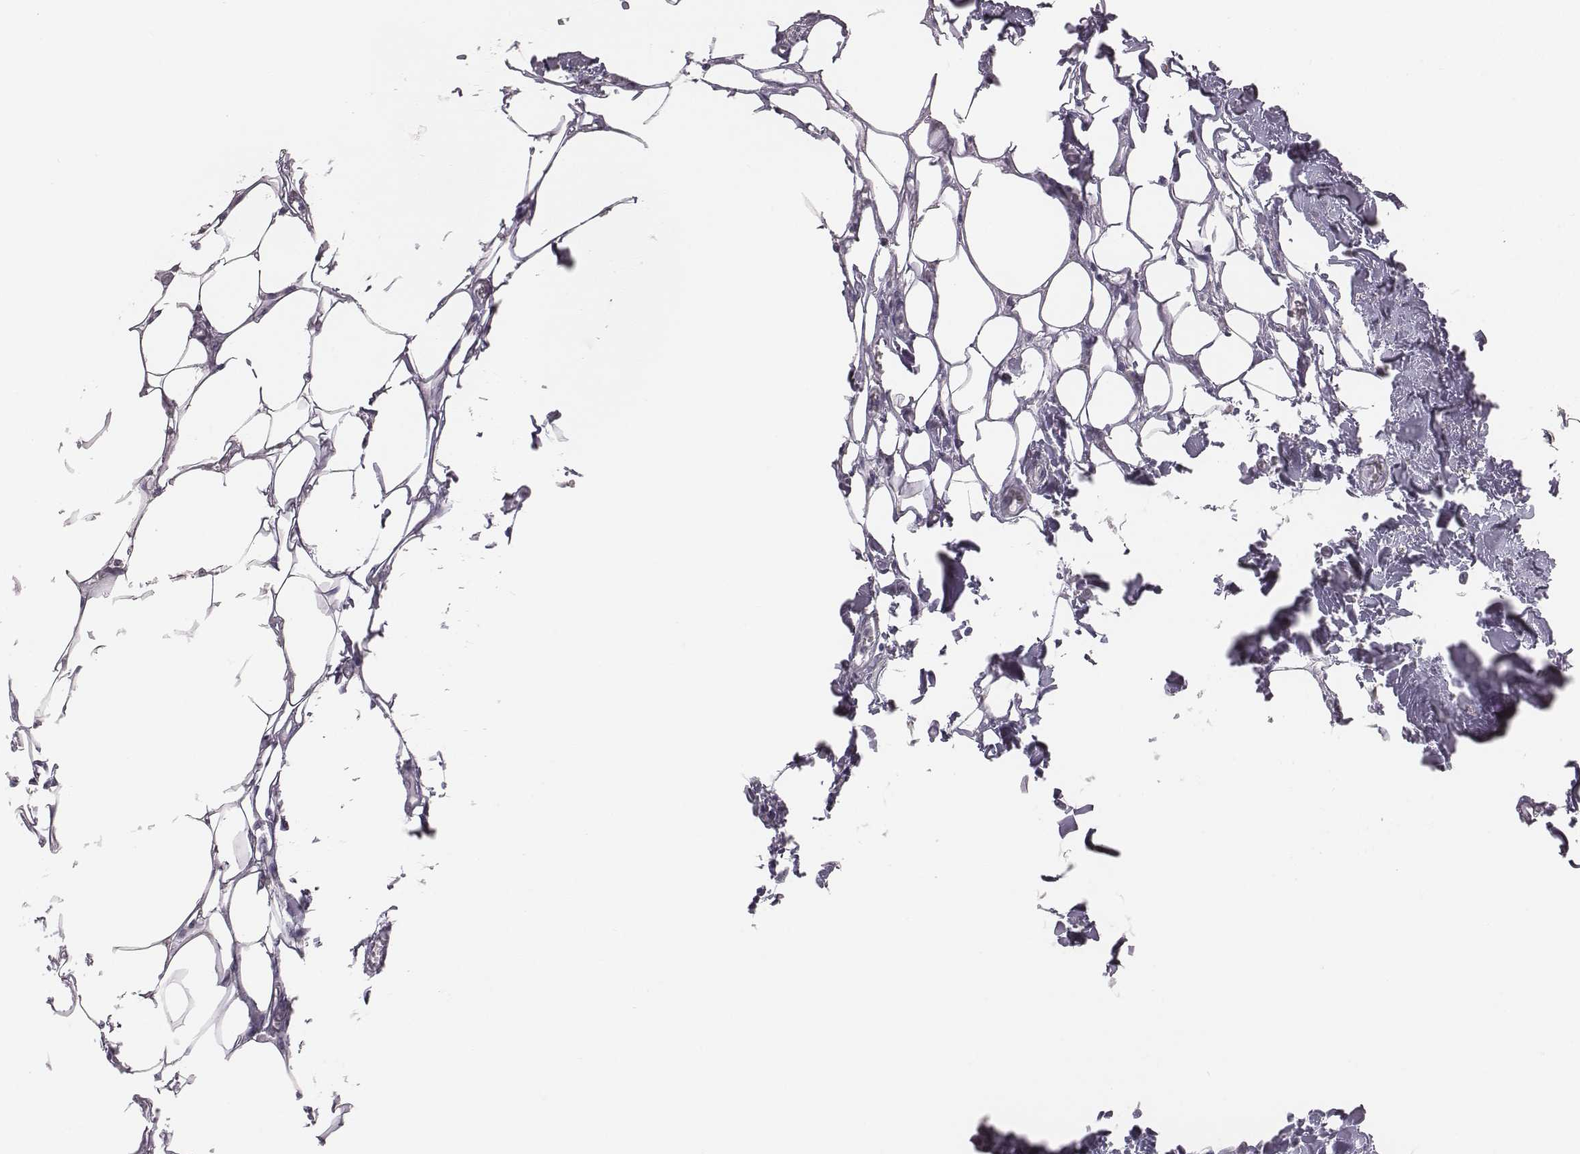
{"staining": {"intensity": "negative", "quantity": "none", "location": "none"}, "tissue": "breast cancer", "cell_type": "Tumor cells", "image_type": "cancer", "snomed": [{"axis": "morphology", "description": "Duct carcinoma"}, {"axis": "topography", "description": "Breast"}], "caption": "Tumor cells are negative for protein expression in human intraductal carcinoma (breast).", "gene": "C6orf58", "patient": {"sex": "female", "age": 83}}